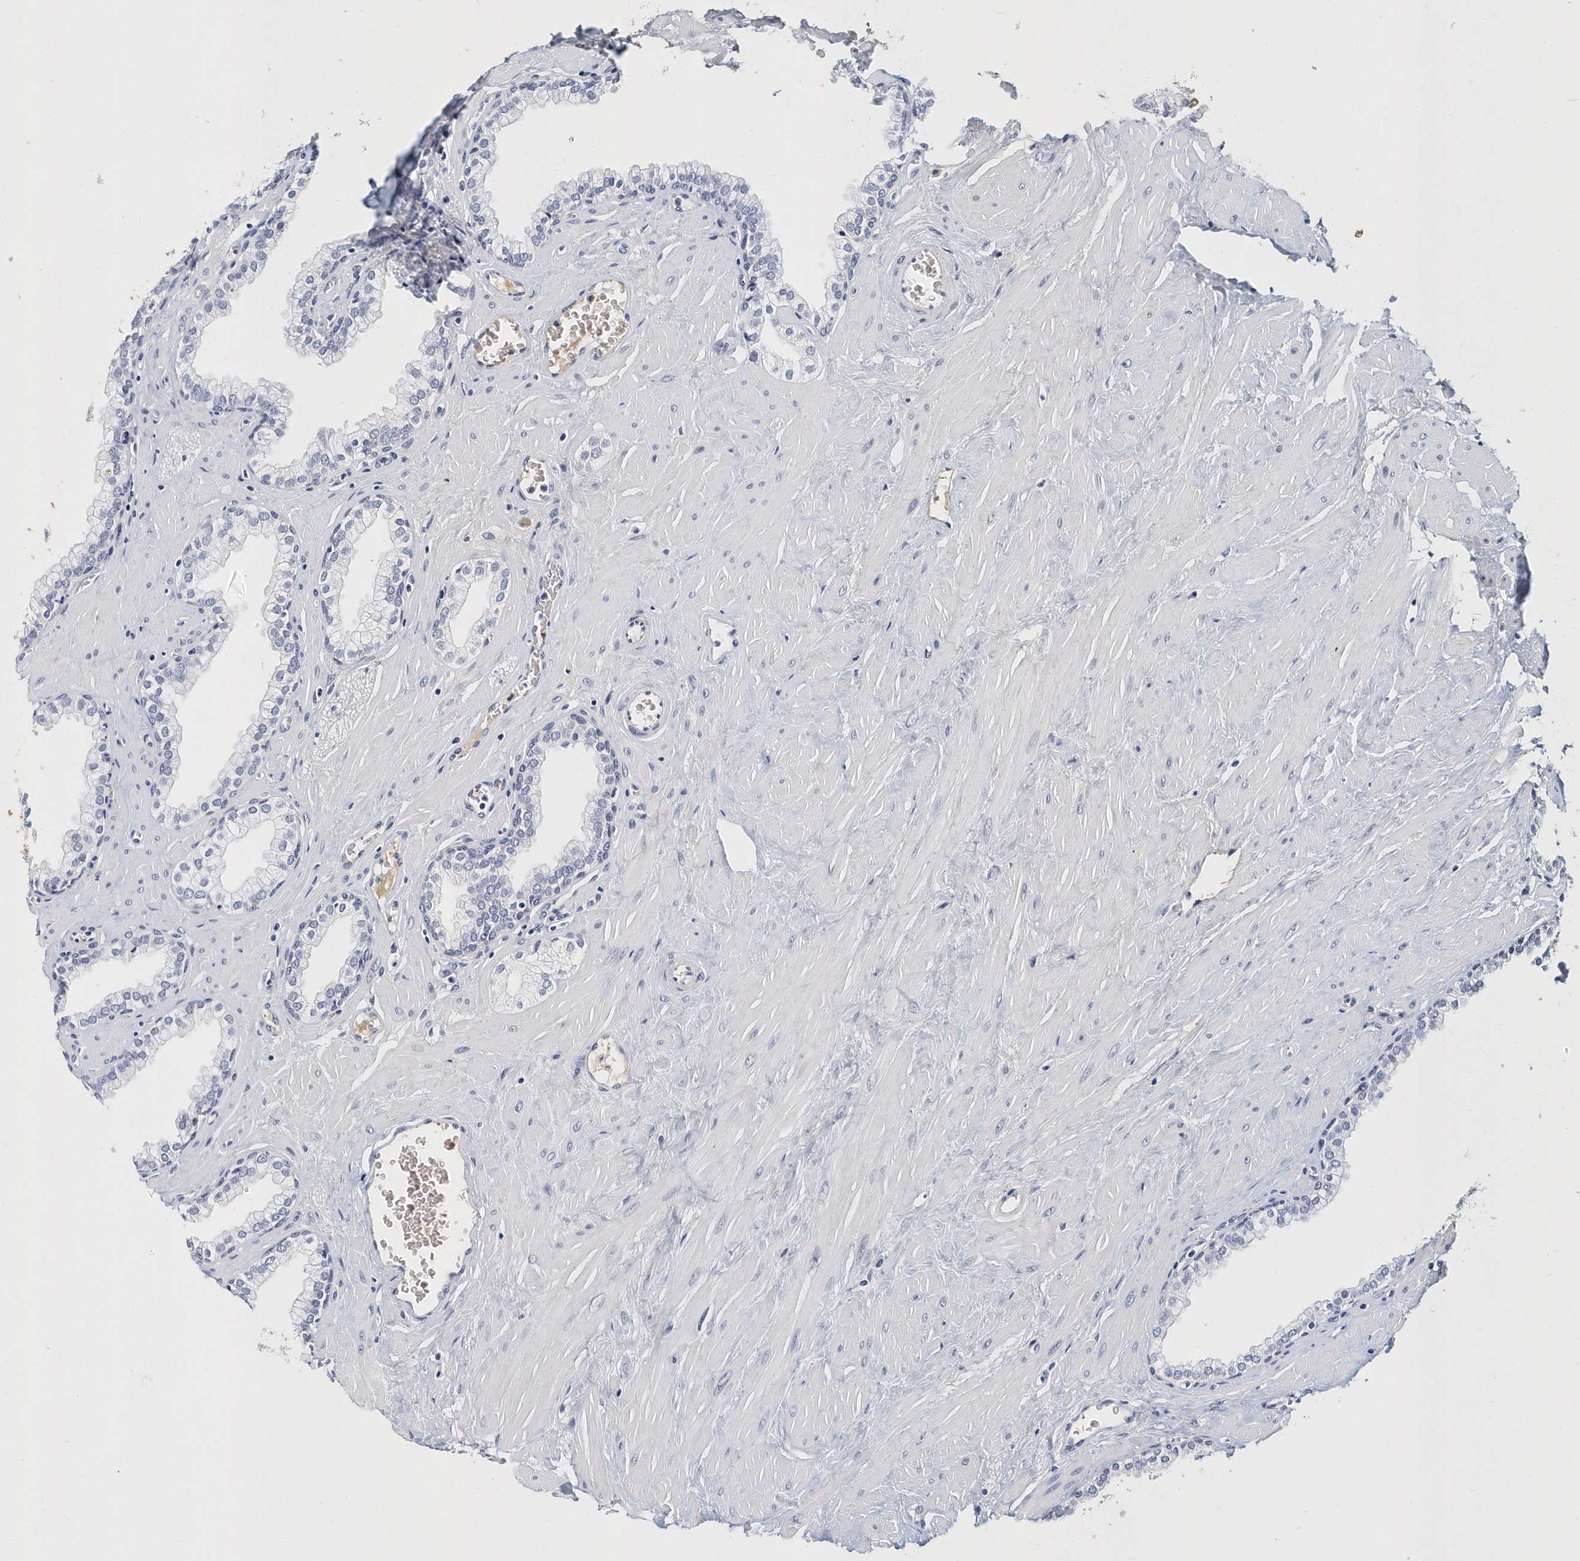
{"staining": {"intensity": "negative", "quantity": "none", "location": "none"}, "tissue": "prostate", "cell_type": "Glandular cells", "image_type": "normal", "snomed": [{"axis": "morphology", "description": "Normal tissue, NOS"}, {"axis": "morphology", "description": "Urothelial carcinoma, Low grade"}, {"axis": "topography", "description": "Urinary bladder"}, {"axis": "topography", "description": "Prostate"}], "caption": "Immunohistochemistry of benign prostate shows no positivity in glandular cells. (Stains: DAB (3,3'-diaminobenzidine) immunohistochemistry (IHC) with hematoxylin counter stain, Microscopy: brightfield microscopy at high magnification).", "gene": "ITGA2B", "patient": {"sex": "male", "age": 60}}